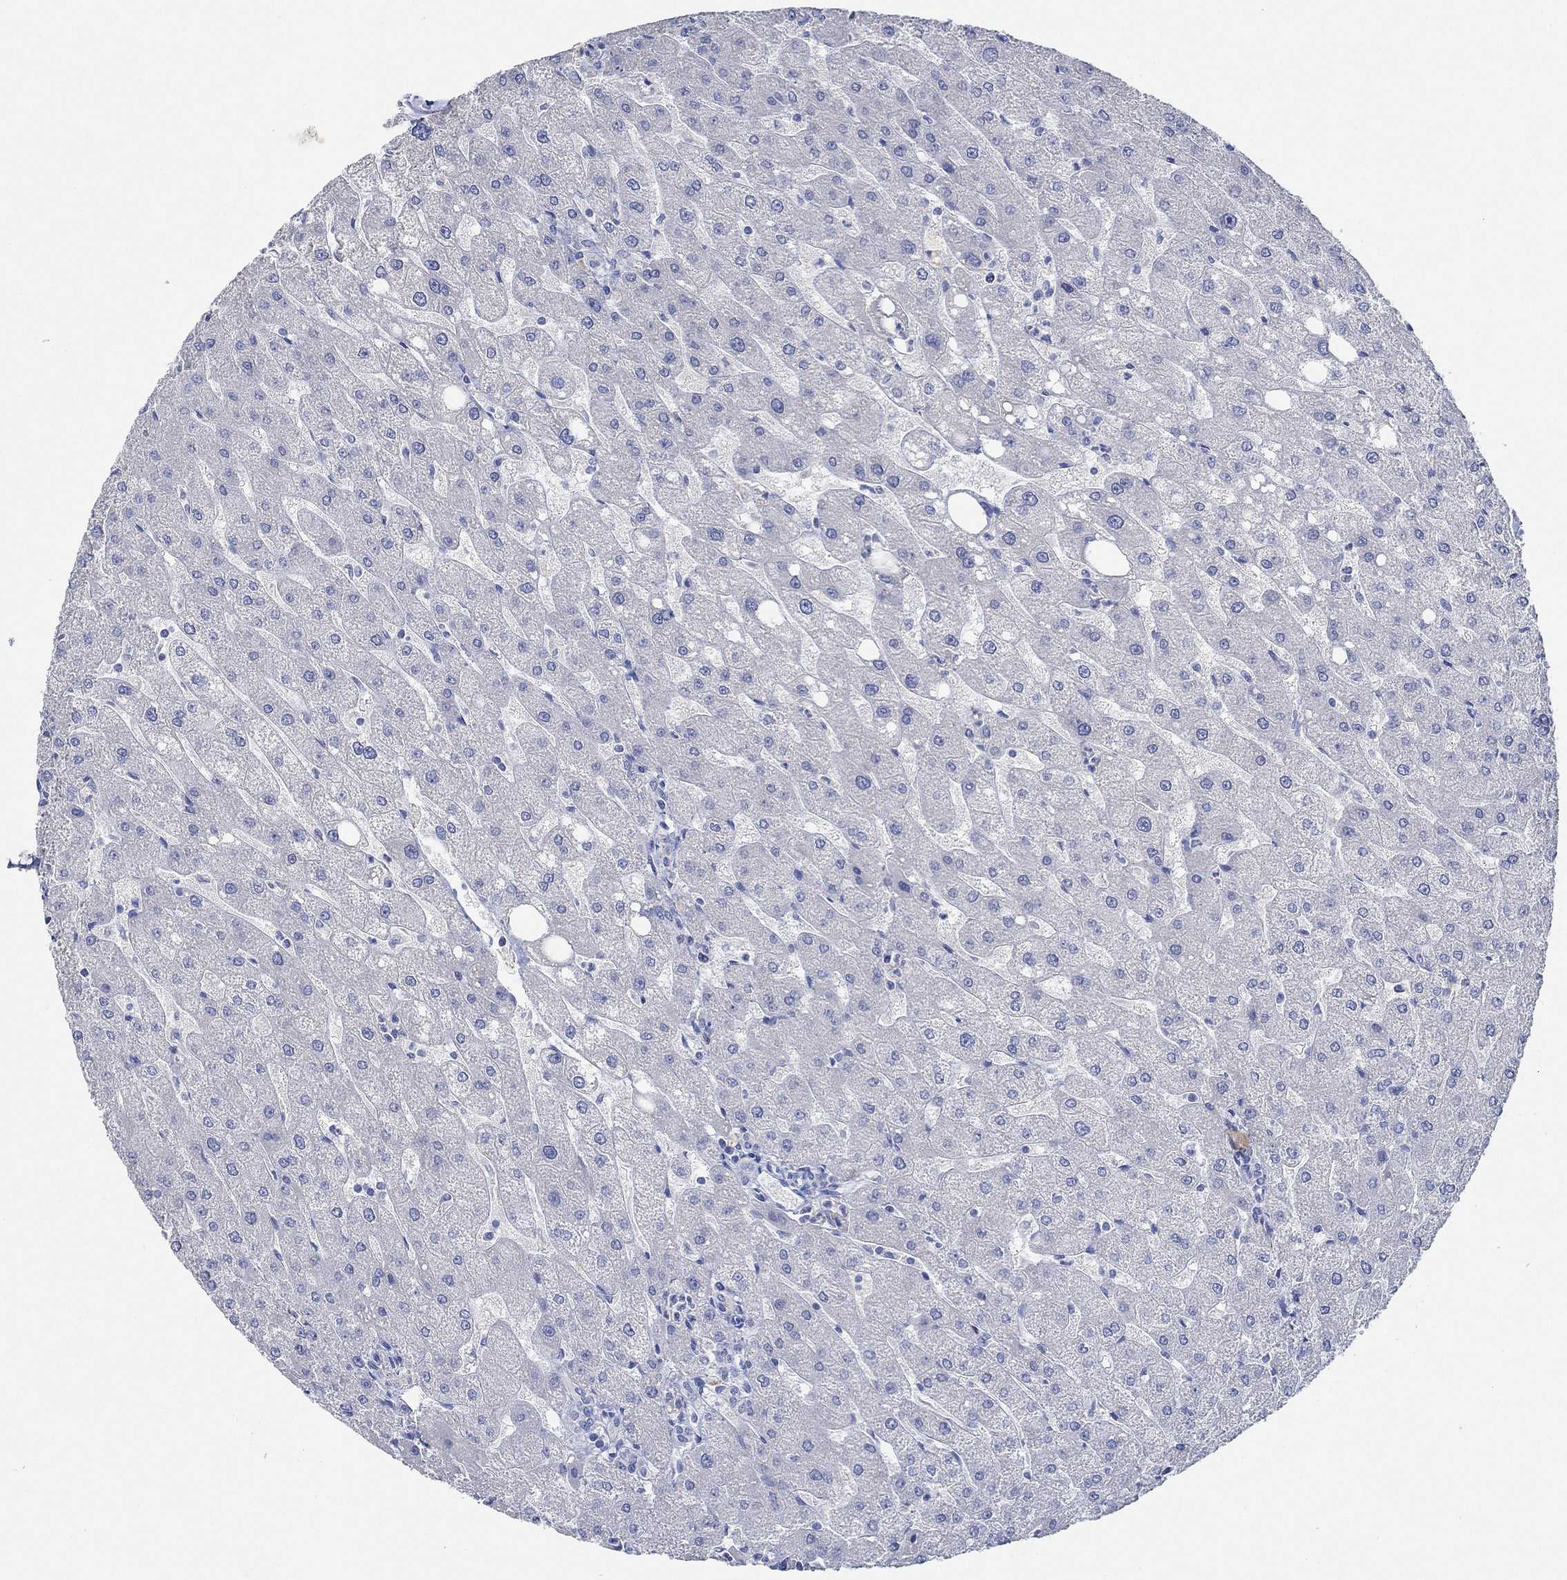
{"staining": {"intensity": "negative", "quantity": "none", "location": "none"}, "tissue": "liver", "cell_type": "Cholangiocytes", "image_type": "normal", "snomed": [{"axis": "morphology", "description": "Normal tissue, NOS"}, {"axis": "topography", "description": "Liver"}], "caption": "DAB immunohistochemical staining of unremarkable liver reveals no significant positivity in cholangiocytes.", "gene": "PPP1R17", "patient": {"sex": "male", "age": 67}}